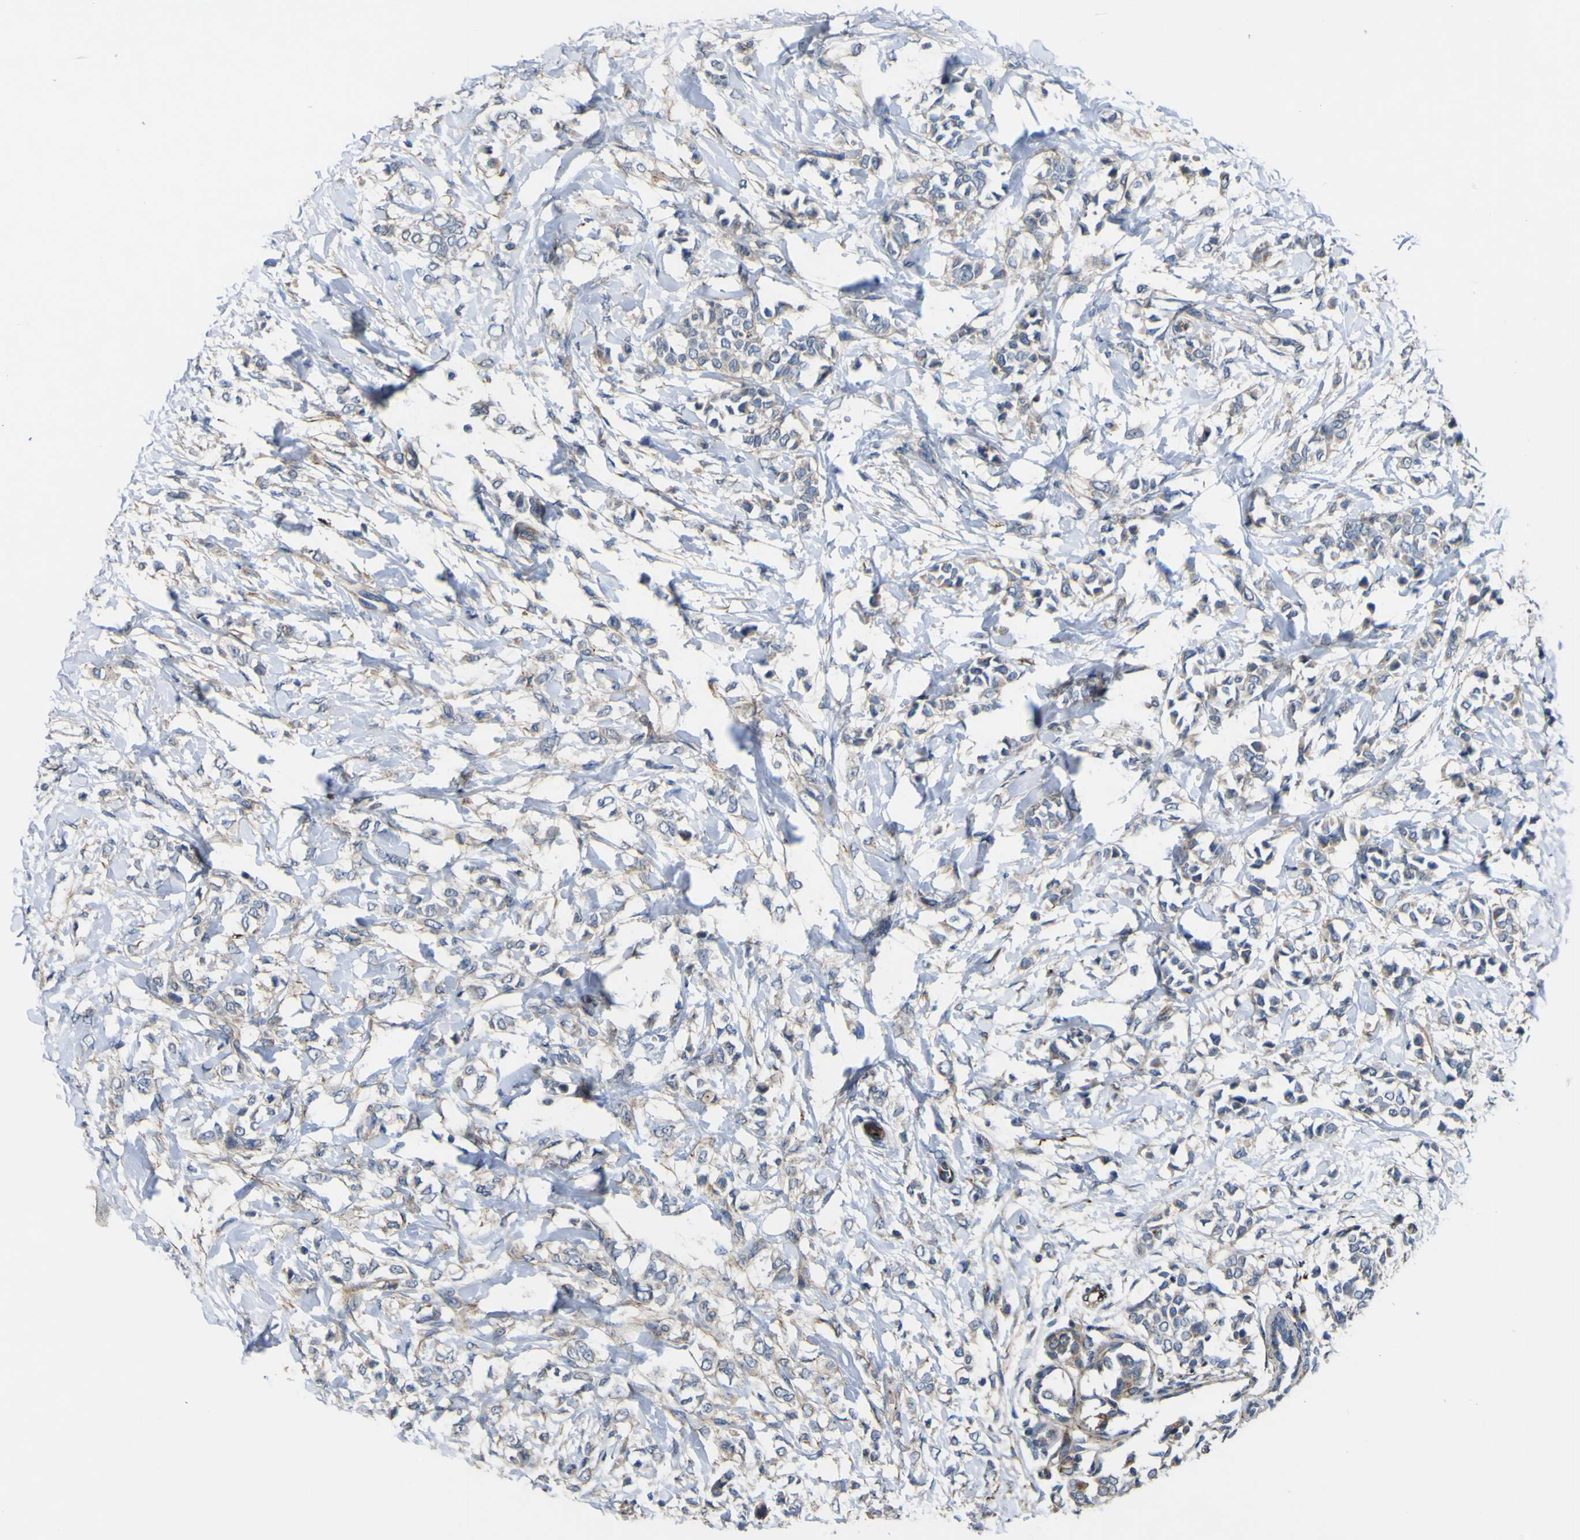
{"staining": {"intensity": "weak", "quantity": "<25%", "location": "cytoplasmic/membranous"}, "tissue": "breast cancer", "cell_type": "Tumor cells", "image_type": "cancer", "snomed": [{"axis": "morphology", "description": "Lobular carcinoma, in situ"}, {"axis": "morphology", "description": "Lobular carcinoma"}, {"axis": "topography", "description": "Breast"}], "caption": "Immunohistochemistry (IHC) histopathology image of neoplastic tissue: breast cancer (lobular carcinoma in situ) stained with DAB (3,3'-diaminobenzidine) shows no significant protein expression in tumor cells.", "gene": "GPLD1", "patient": {"sex": "female", "age": 41}}